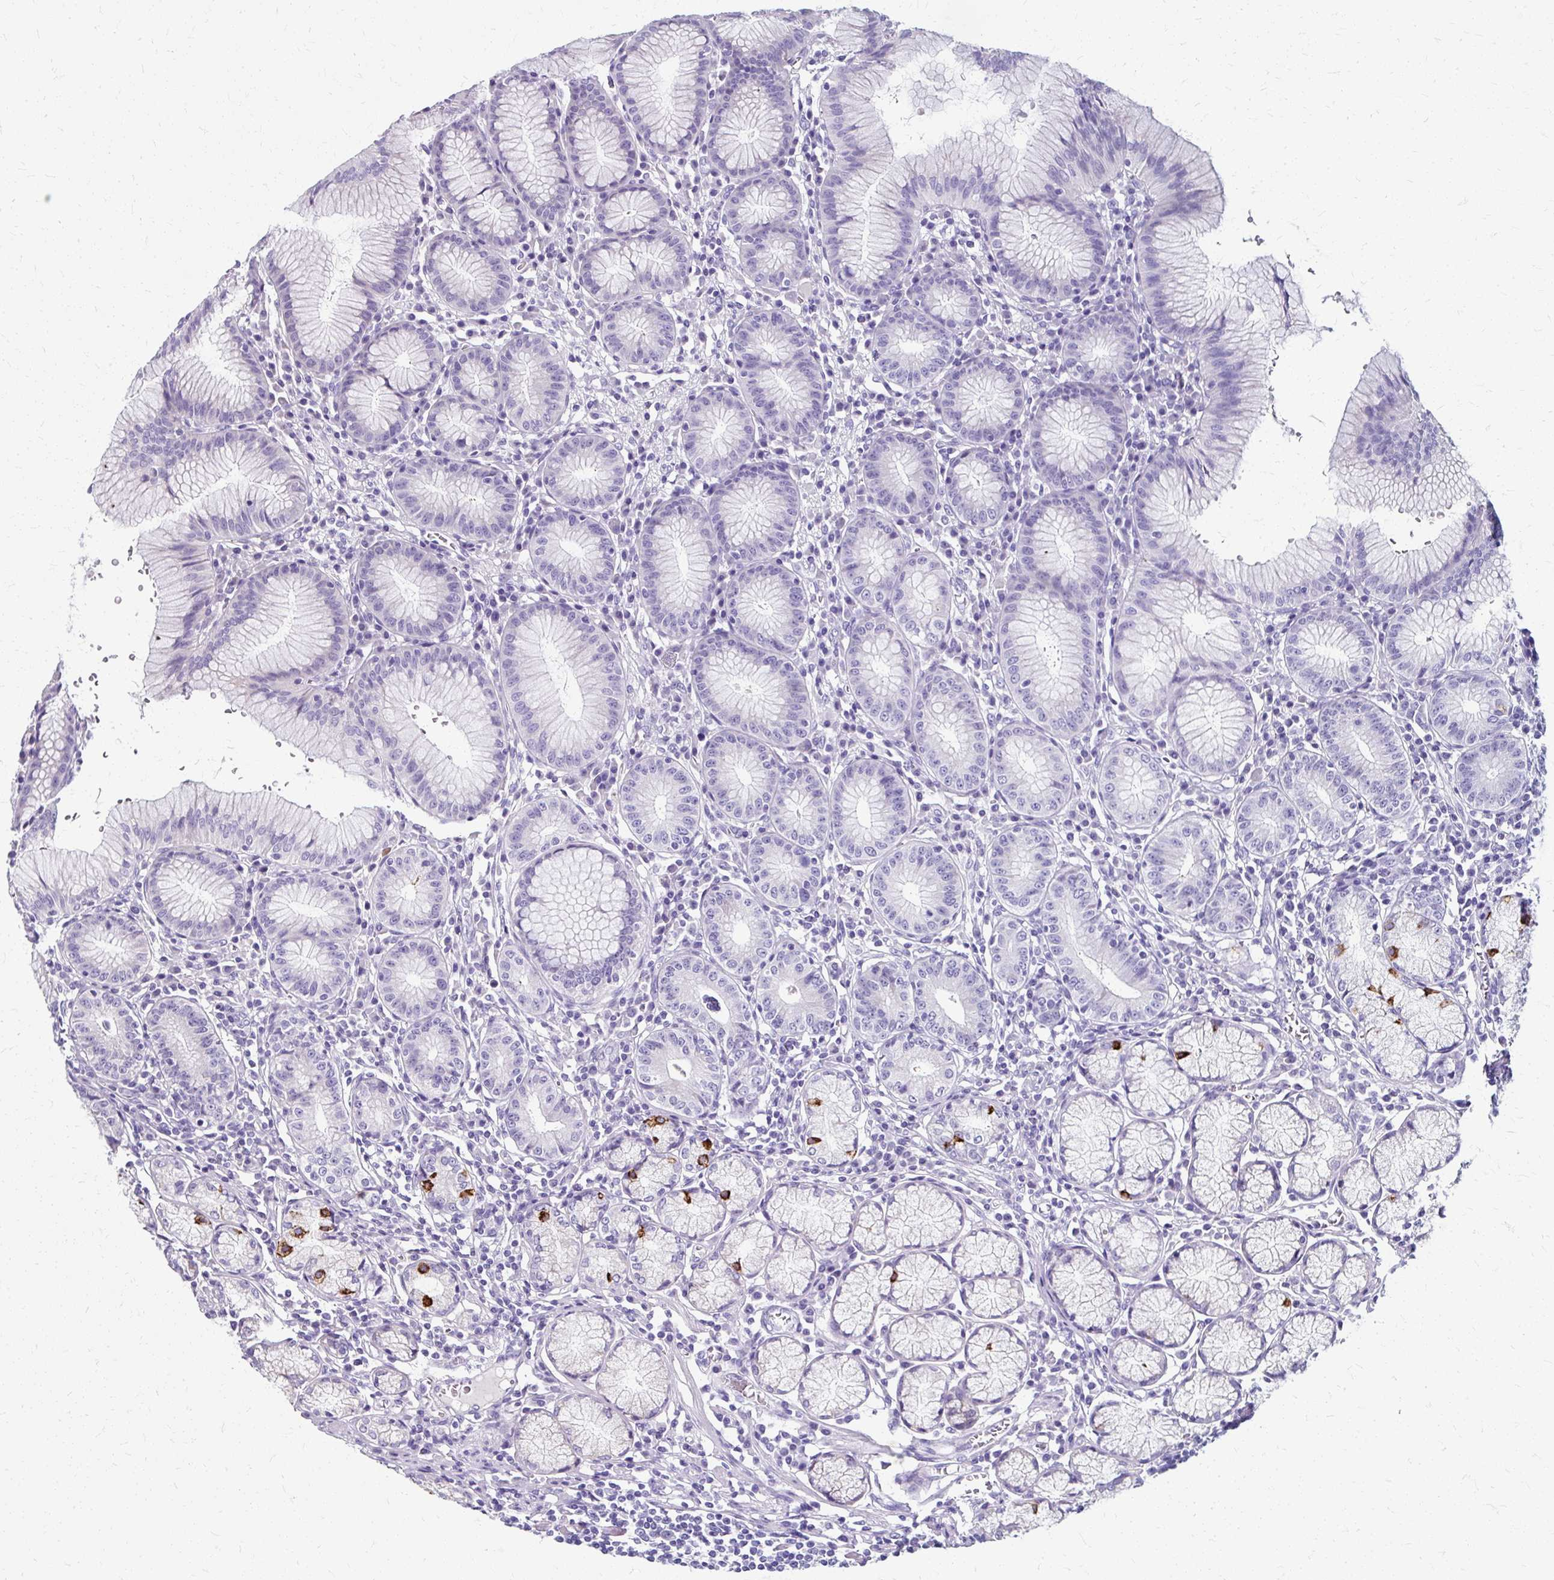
{"staining": {"intensity": "strong", "quantity": "<25%", "location": "cytoplasmic/membranous"}, "tissue": "stomach", "cell_type": "Glandular cells", "image_type": "normal", "snomed": [{"axis": "morphology", "description": "Normal tissue, NOS"}, {"axis": "topography", "description": "Stomach"}], "caption": "Stomach was stained to show a protein in brown. There is medium levels of strong cytoplasmic/membranous positivity in about <25% of glandular cells. The staining was performed using DAB (3,3'-diaminobenzidine), with brown indicating positive protein expression. Nuclei are stained blue with hematoxylin.", "gene": "ZNF555", "patient": {"sex": "male", "age": 55}}